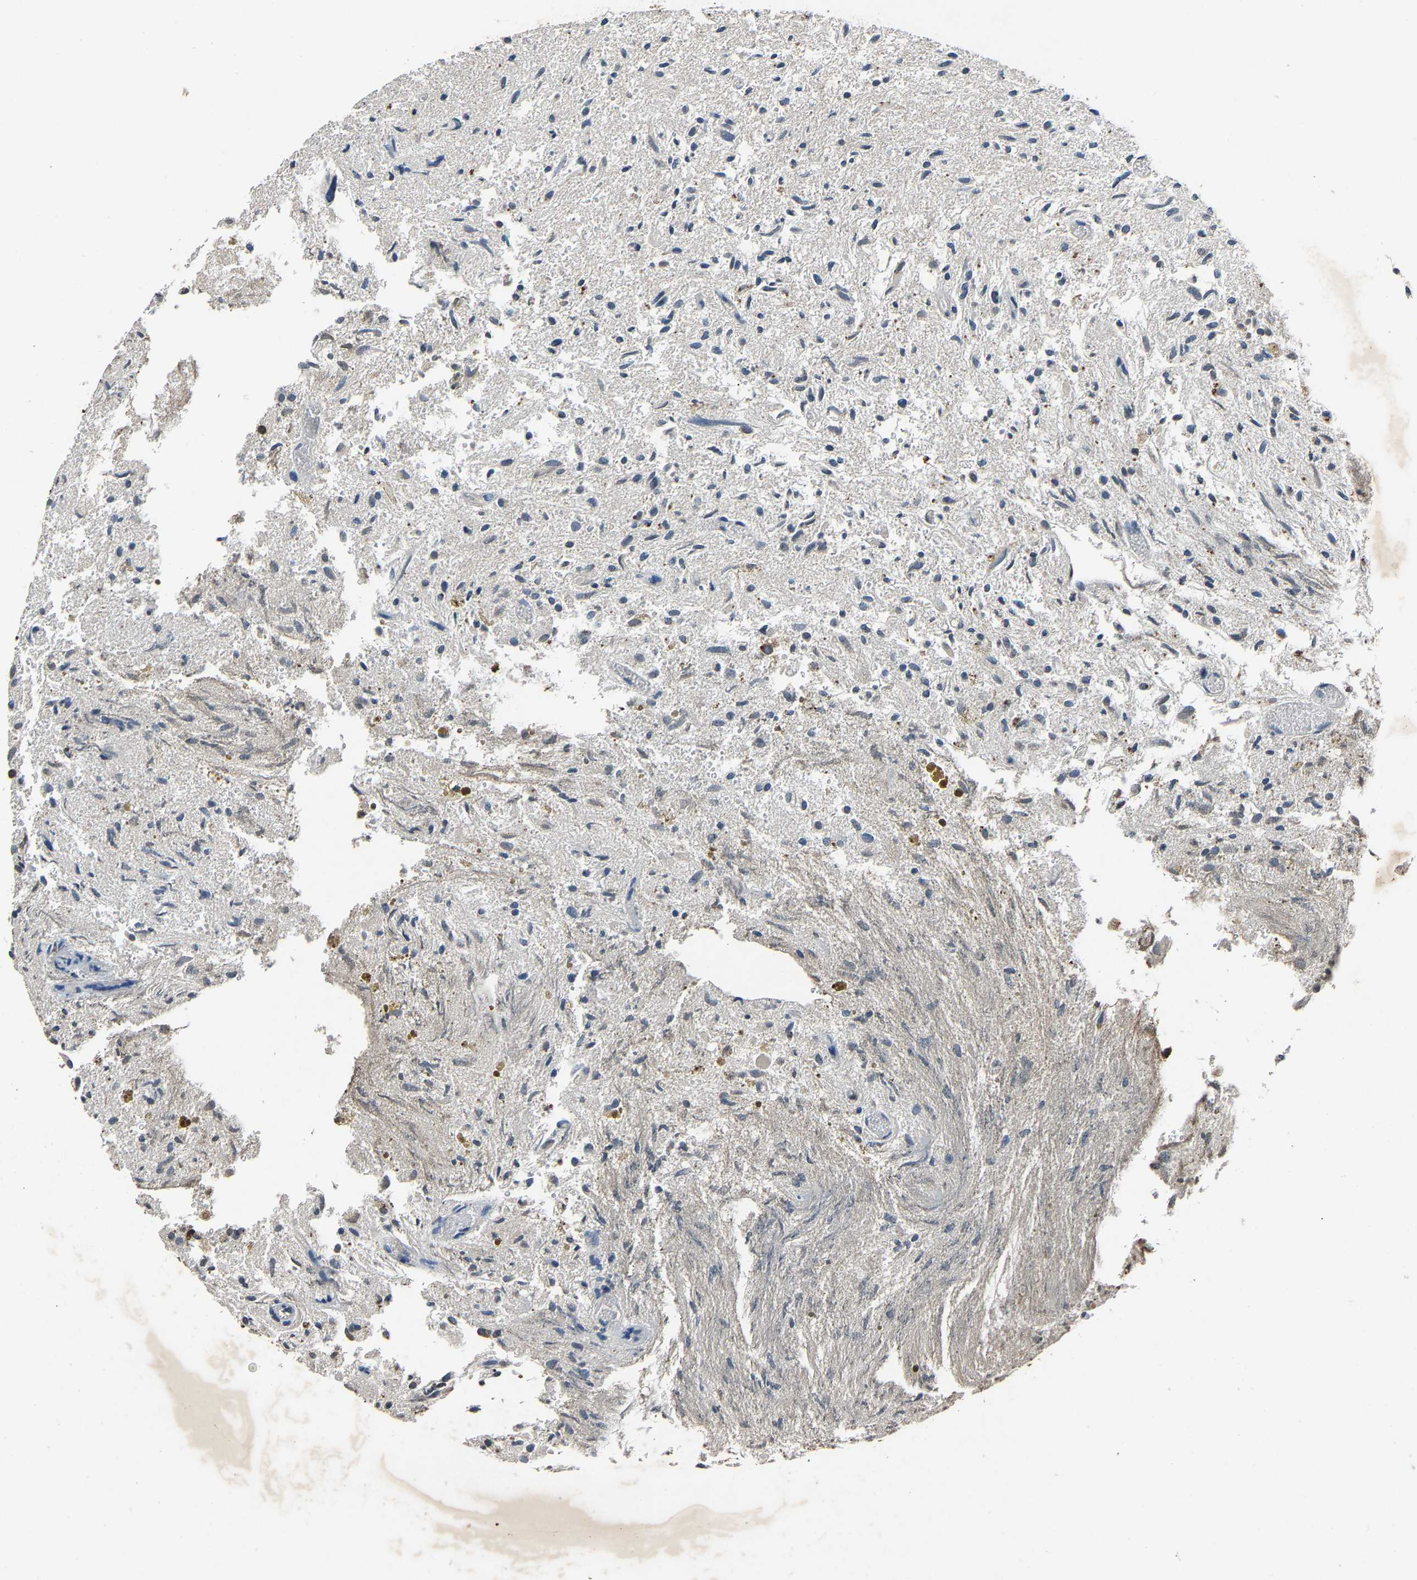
{"staining": {"intensity": "negative", "quantity": "none", "location": "none"}, "tissue": "glioma", "cell_type": "Tumor cells", "image_type": "cancer", "snomed": [{"axis": "morphology", "description": "Glioma, malignant, High grade"}, {"axis": "topography", "description": "Brain"}], "caption": "Tumor cells show no significant positivity in glioma.", "gene": "PPID", "patient": {"sex": "female", "age": 59}}